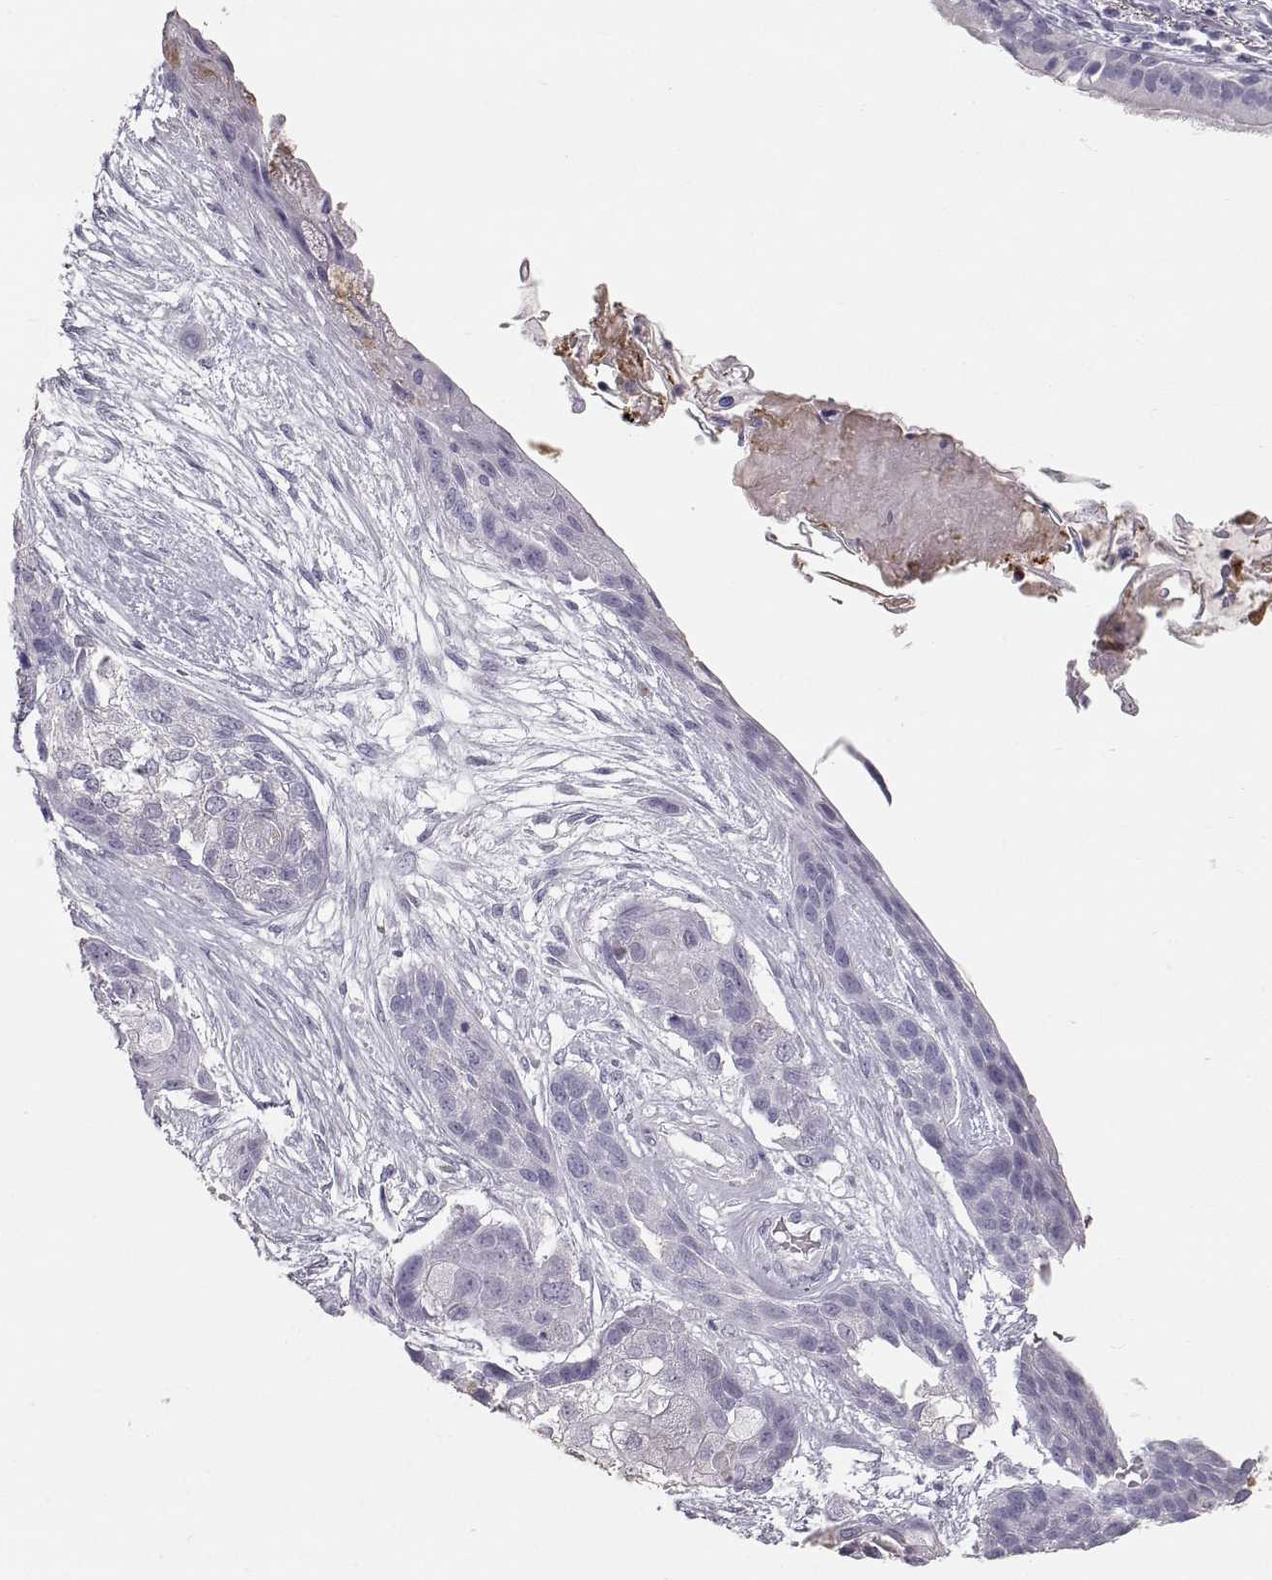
{"staining": {"intensity": "negative", "quantity": "none", "location": "none"}, "tissue": "lung cancer", "cell_type": "Tumor cells", "image_type": "cancer", "snomed": [{"axis": "morphology", "description": "Squamous cell carcinoma, NOS"}, {"axis": "topography", "description": "Lung"}], "caption": "Lung squamous cell carcinoma was stained to show a protein in brown. There is no significant expression in tumor cells.", "gene": "KRTAP16-1", "patient": {"sex": "male", "age": 69}}